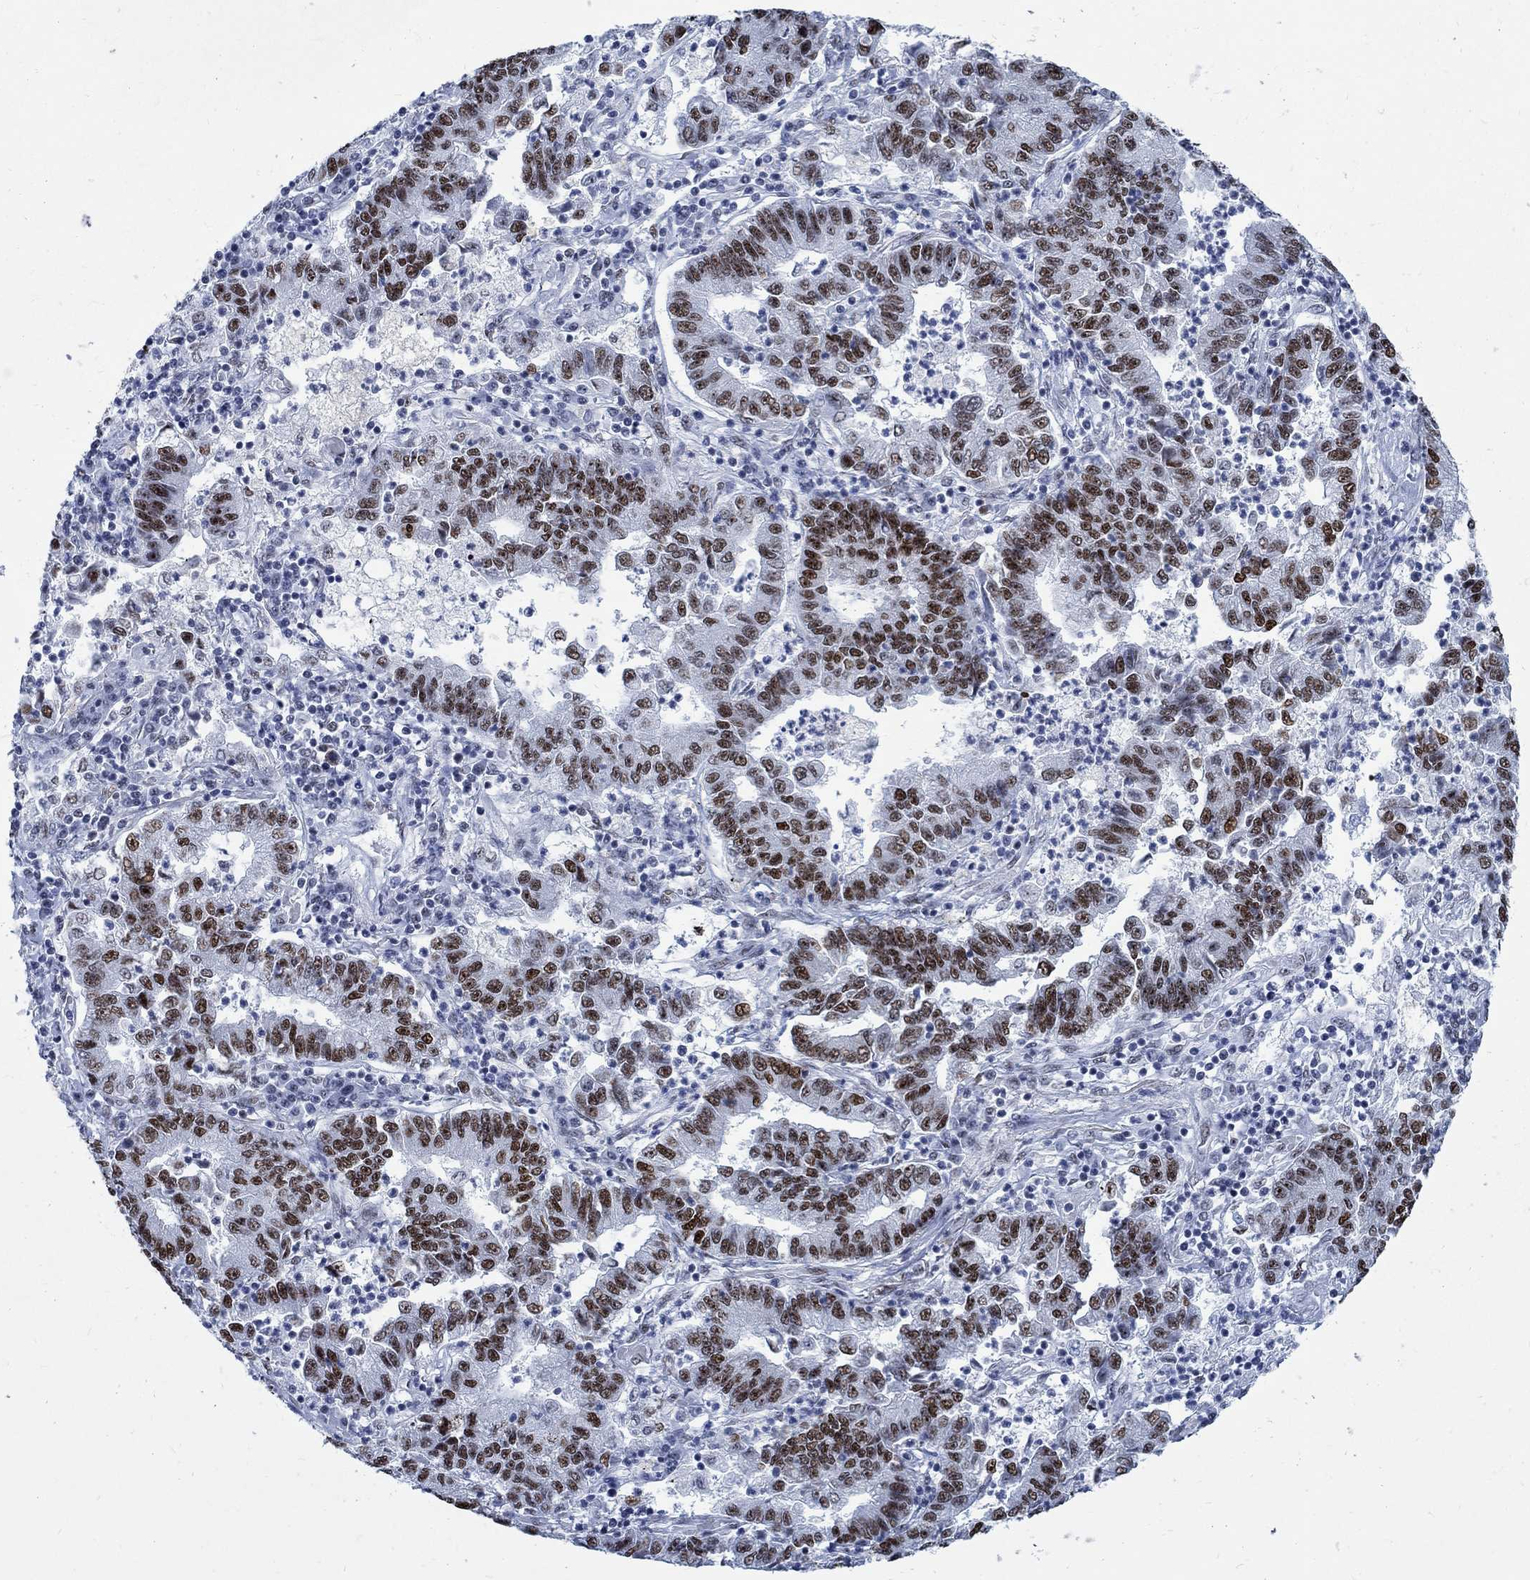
{"staining": {"intensity": "strong", "quantity": ">75%", "location": "nuclear"}, "tissue": "lung cancer", "cell_type": "Tumor cells", "image_type": "cancer", "snomed": [{"axis": "morphology", "description": "Adenocarcinoma, NOS"}, {"axis": "topography", "description": "Lung"}], "caption": "DAB immunohistochemical staining of adenocarcinoma (lung) shows strong nuclear protein positivity in about >75% of tumor cells.", "gene": "DLK1", "patient": {"sex": "female", "age": 57}}